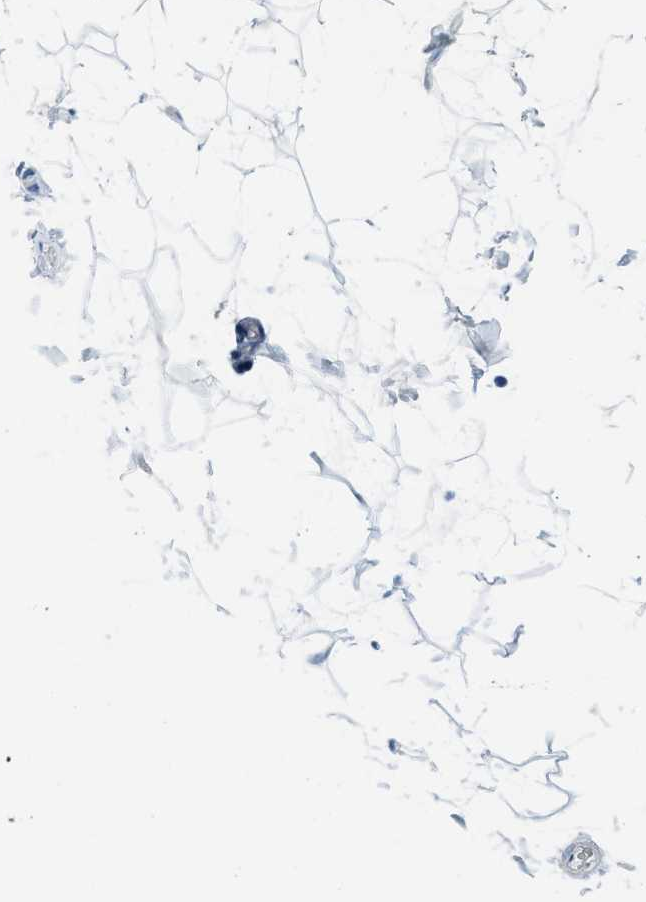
{"staining": {"intensity": "negative", "quantity": "none", "location": "none"}, "tissue": "adipose tissue", "cell_type": "Adipocytes", "image_type": "normal", "snomed": [{"axis": "morphology", "description": "Normal tissue, NOS"}, {"axis": "topography", "description": "Soft tissue"}], "caption": "A high-resolution histopathology image shows IHC staining of unremarkable adipose tissue, which demonstrates no significant expression in adipocytes.", "gene": "A2M", "patient": {"sex": "male", "age": 72}}